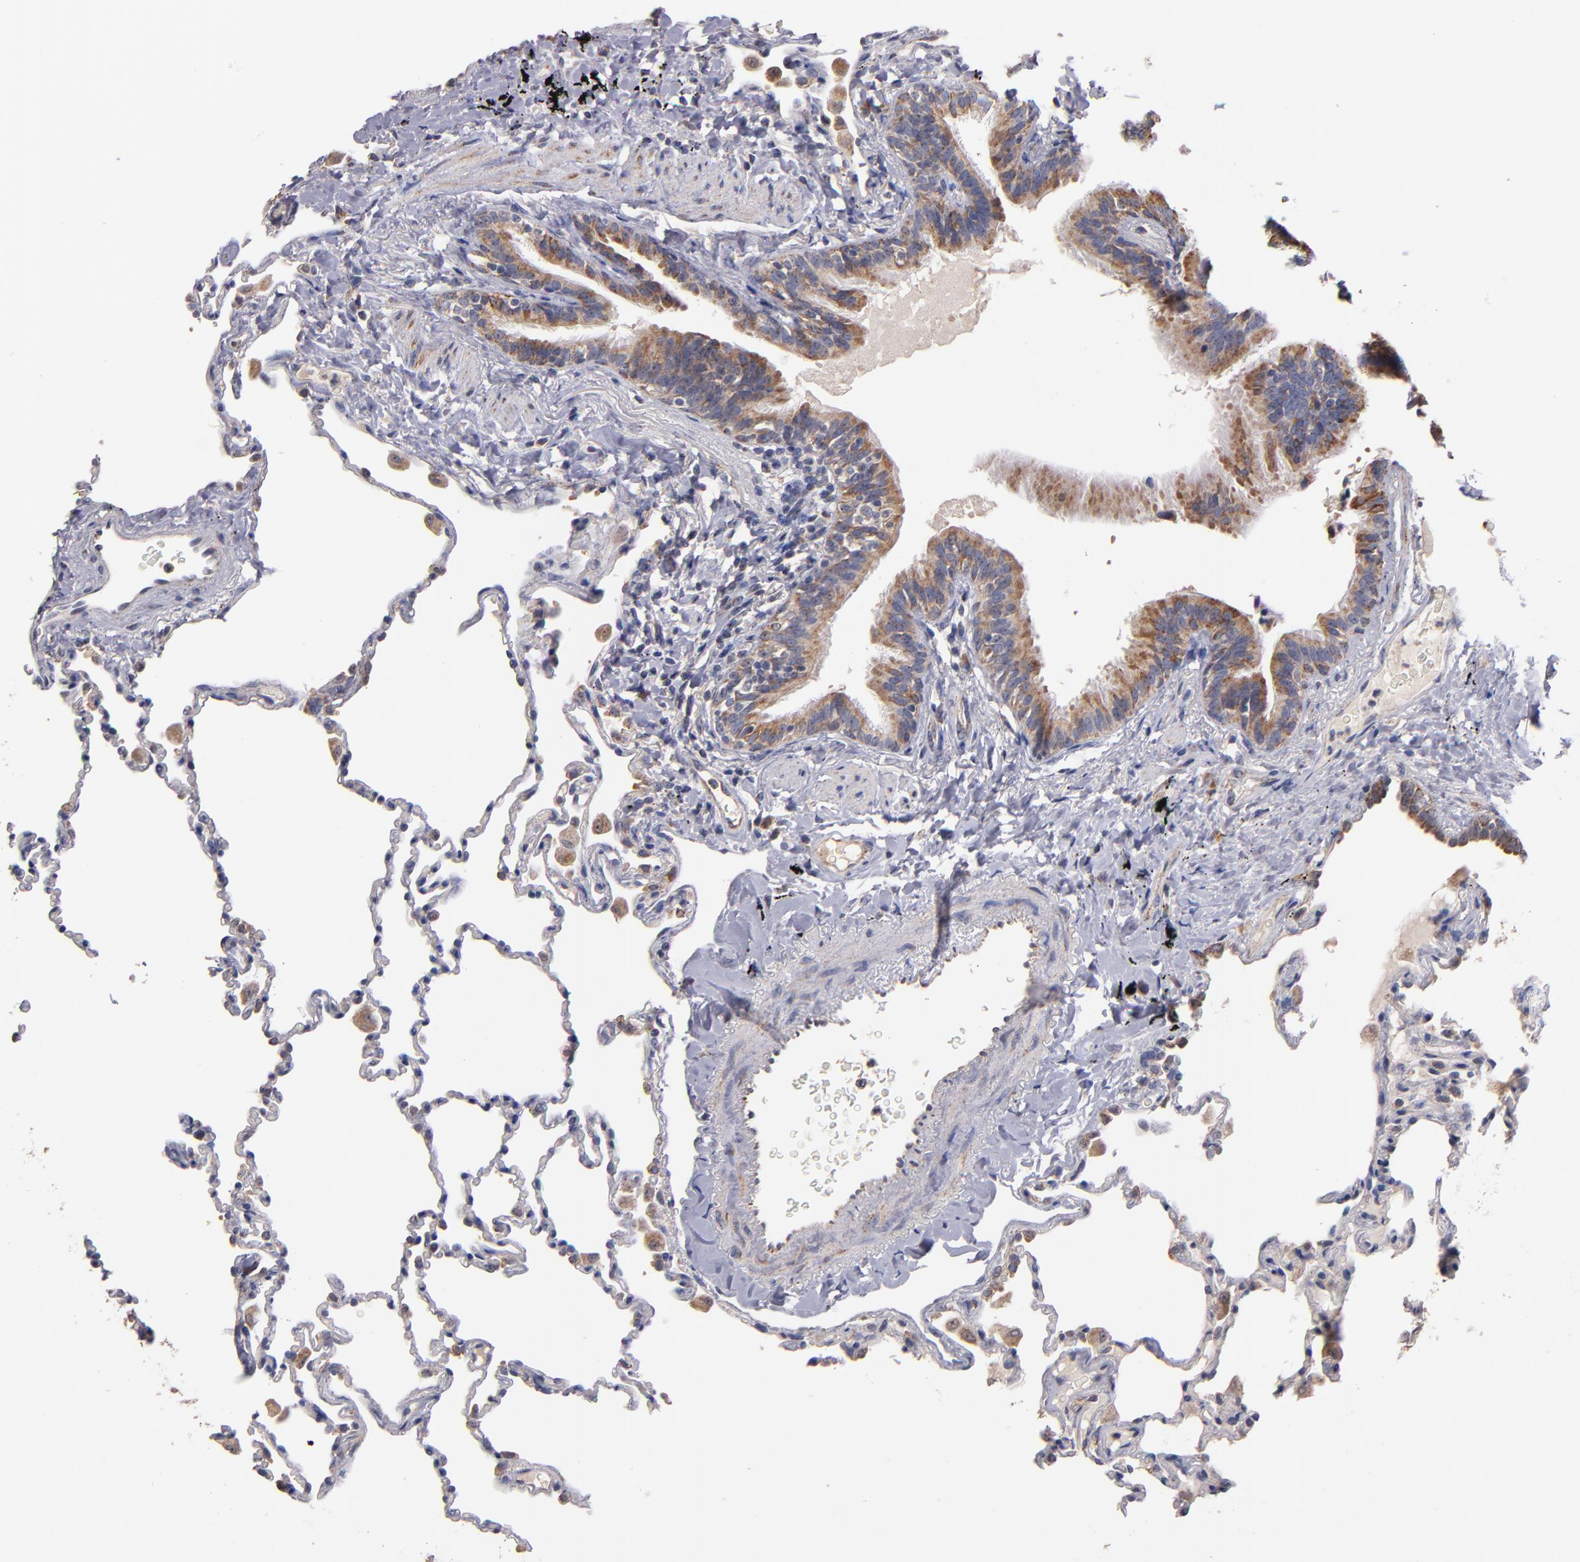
{"staining": {"intensity": "weak", "quantity": "<25%", "location": "cytoplasmic/membranous"}, "tissue": "lung", "cell_type": "Alveolar cells", "image_type": "normal", "snomed": [{"axis": "morphology", "description": "Normal tissue, NOS"}, {"axis": "topography", "description": "Lung"}], "caption": "Immunohistochemical staining of unremarkable lung demonstrates no significant expression in alveolar cells.", "gene": "DIABLO", "patient": {"sex": "male", "age": 59}}